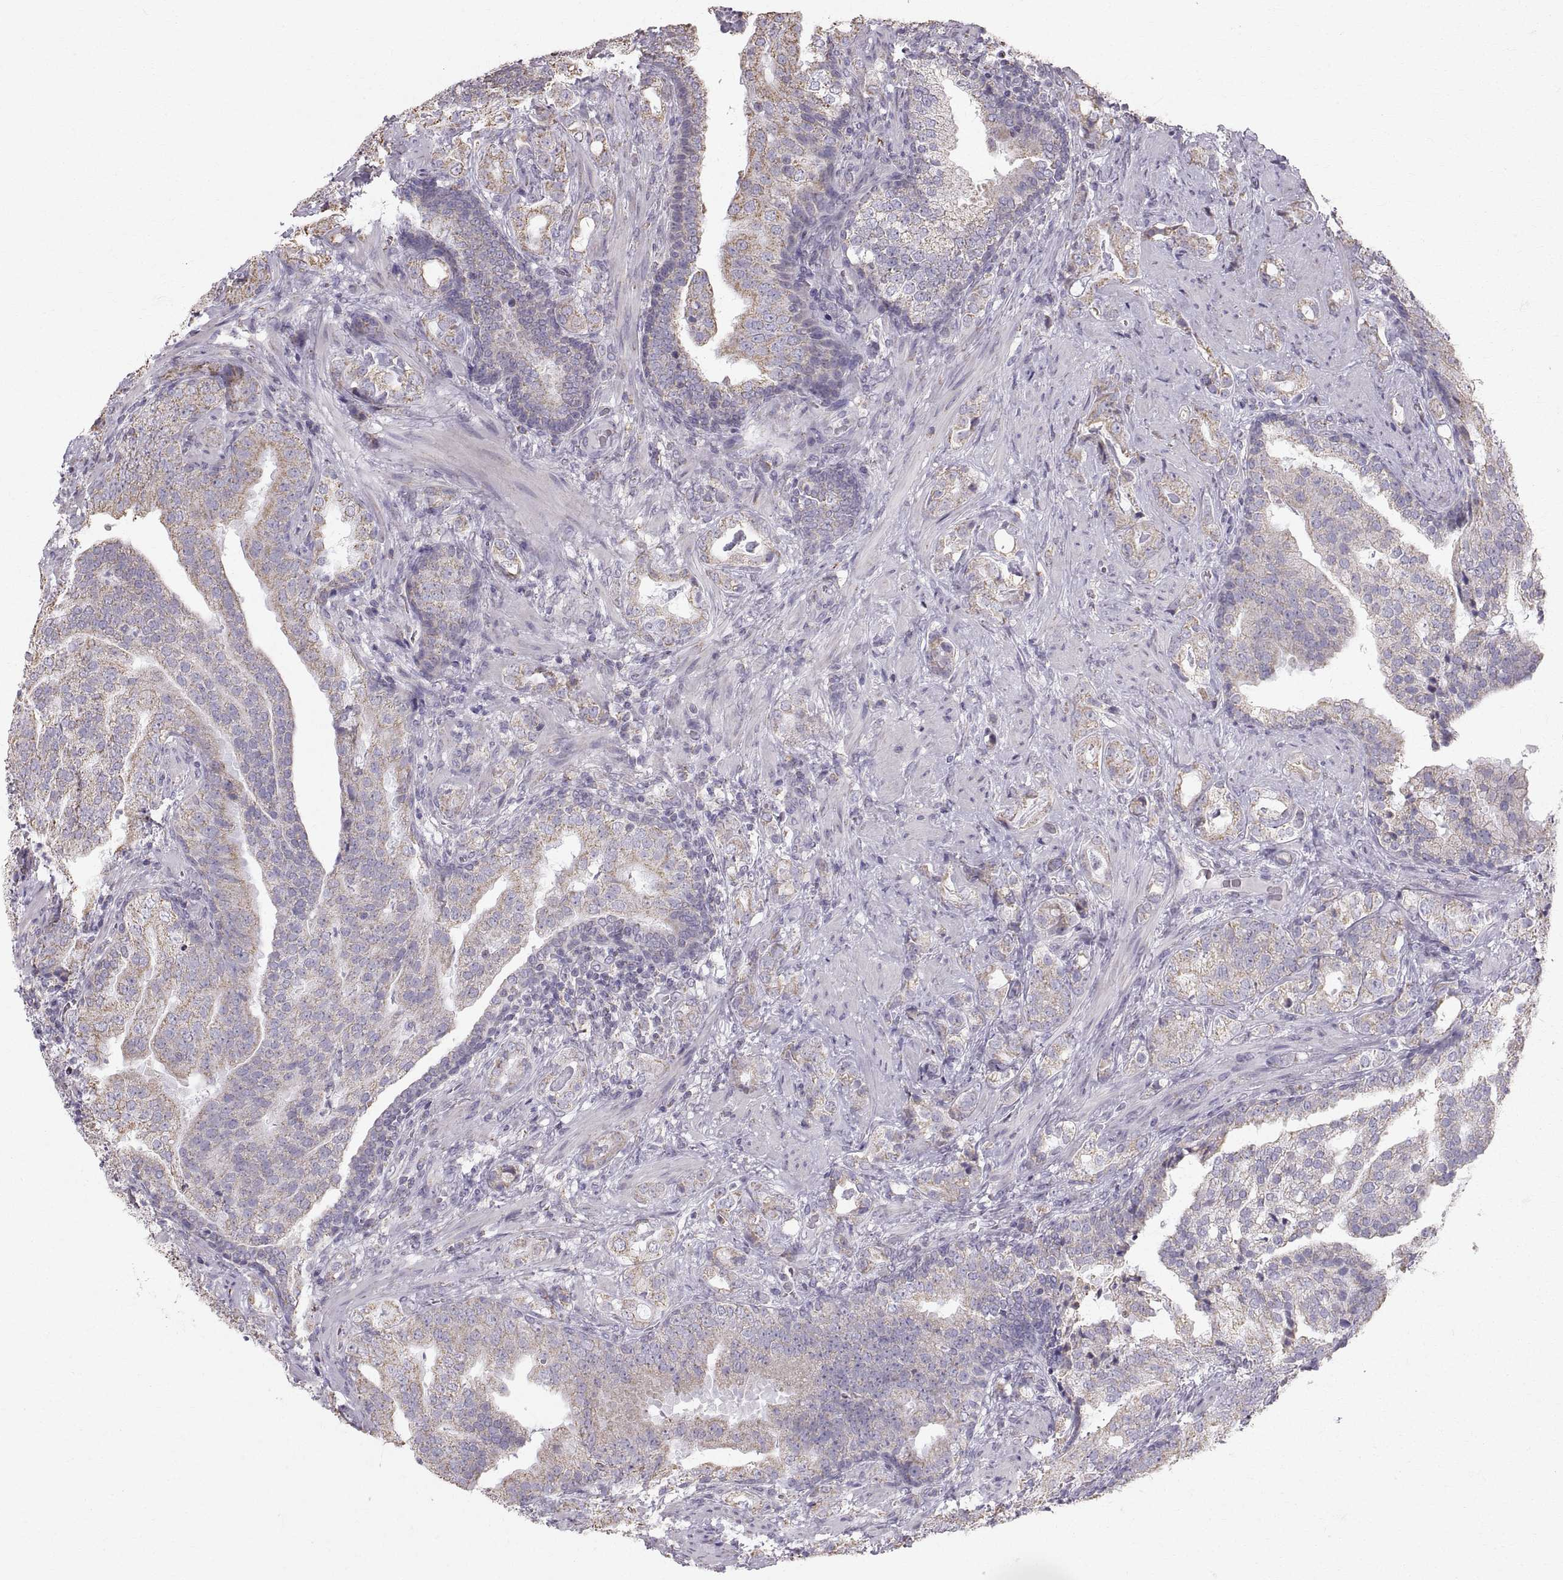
{"staining": {"intensity": "weak", "quantity": "25%-75%", "location": "cytoplasmic/membranous"}, "tissue": "prostate cancer", "cell_type": "Tumor cells", "image_type": "cancer", "snomed": [{"axis": "morphology", "description": "Adenocarcinoma, NOS"}, {"axis": "topography", "description": "Prostate"}], "caption": "Immunohistochemistry histopathology image of human prostate cancer (adenocarcinoma) stained for a protein (brown), which exhibits low levels of weak cytoplasmic/membranous staining in approximately 25%-75% of tumor cells.", "gene": "STMND1", "patient": {"sex": "male", "age": 57}}